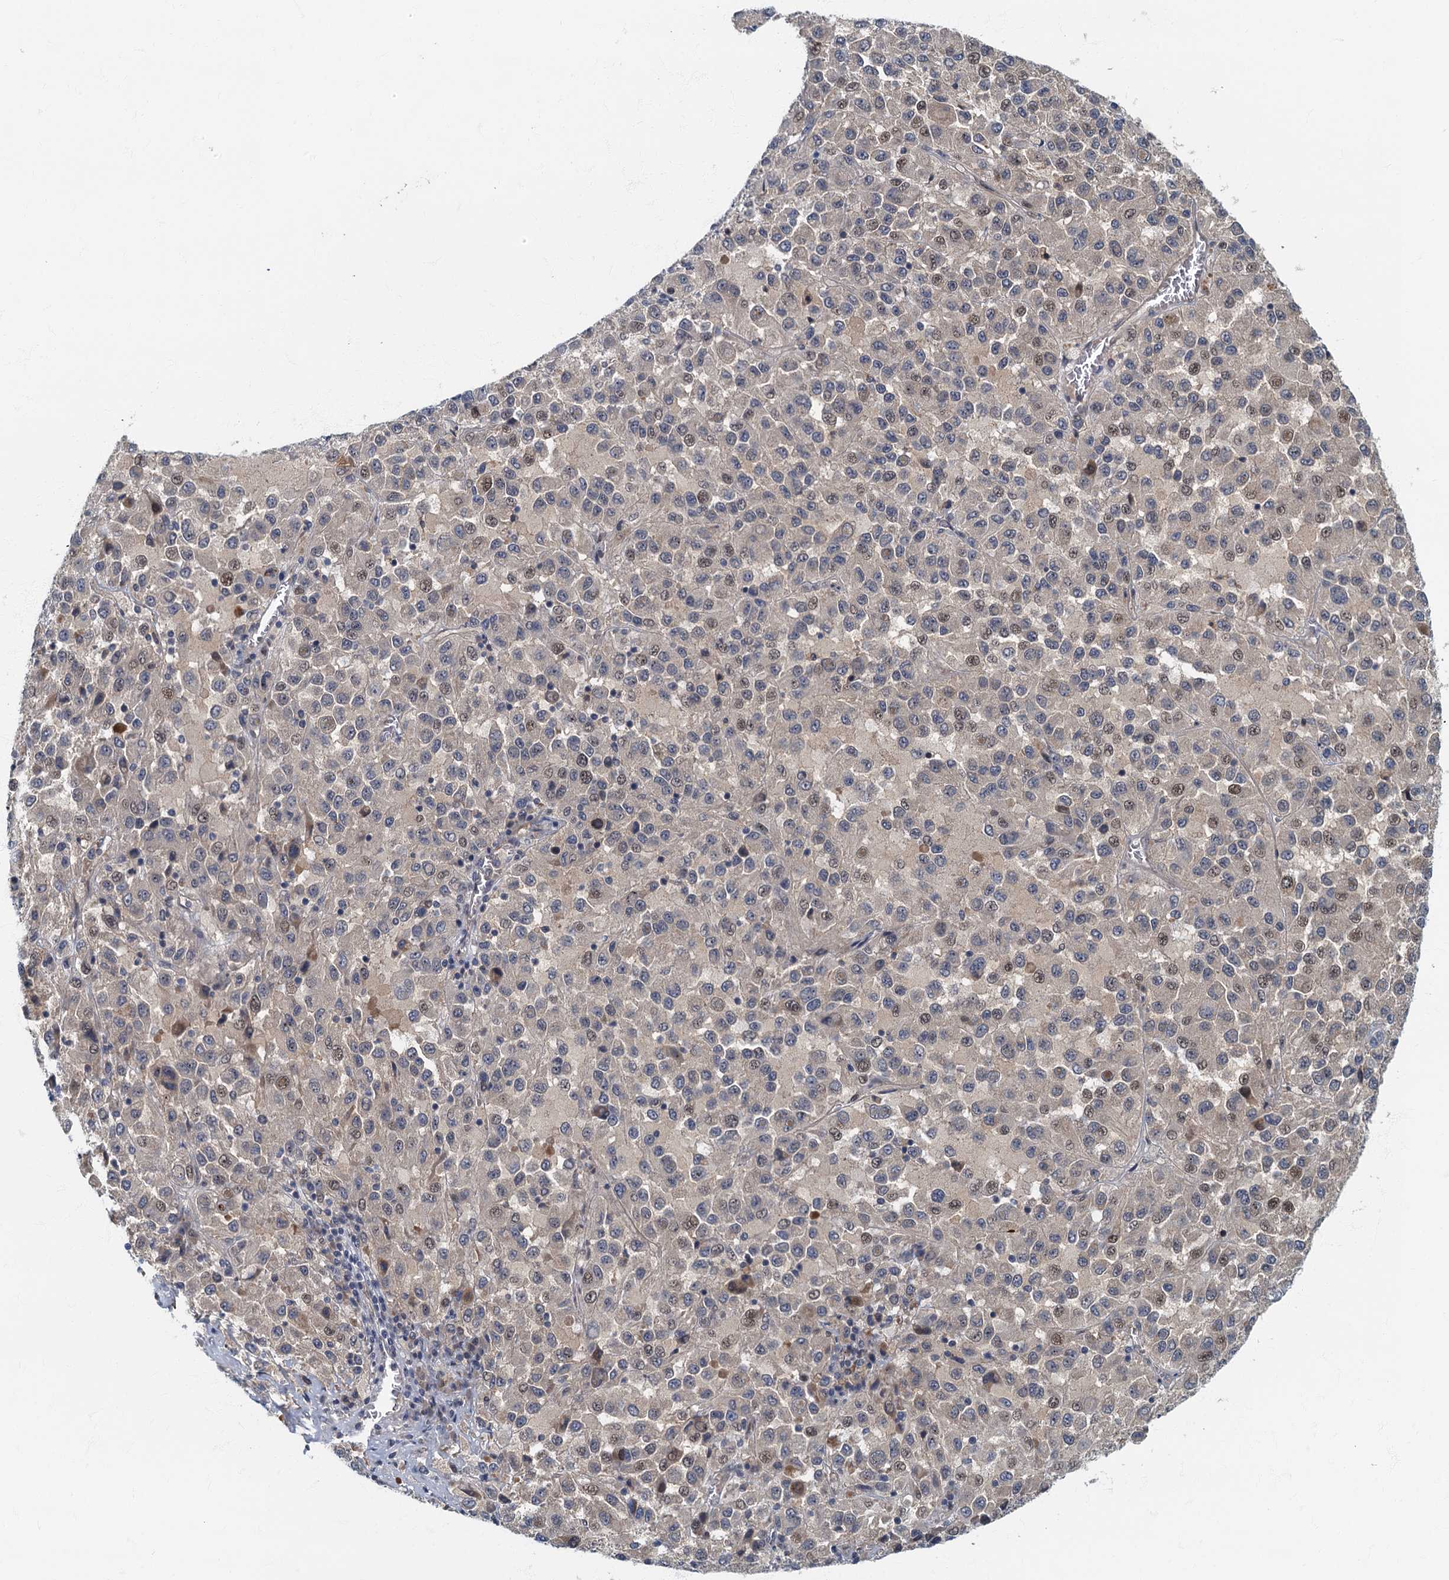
{"staining": {"intensity": "negative", "quantity": "none", "location": "none"}, "tissue": "melanoma", "cell_type": "Tumor cells", "image_type": "cancer", "snomed": [{"axis": "morphology", "description": "Malignant melanoma, Metastatic site"}, {"axis": "topography", "description": "Lung"}], "caption": "DAB (3,3'-diaminobenzidine) immunohistochemical staining of malignant melanoma (metastatic site) reveals no significant expression in tumor cells. The staining is performed using DAB brown chromogen with nuclei counter-stained in using hematoxylin.", "gene": "CKAP2L", "patient": {"sex": "male", "age": 64}}